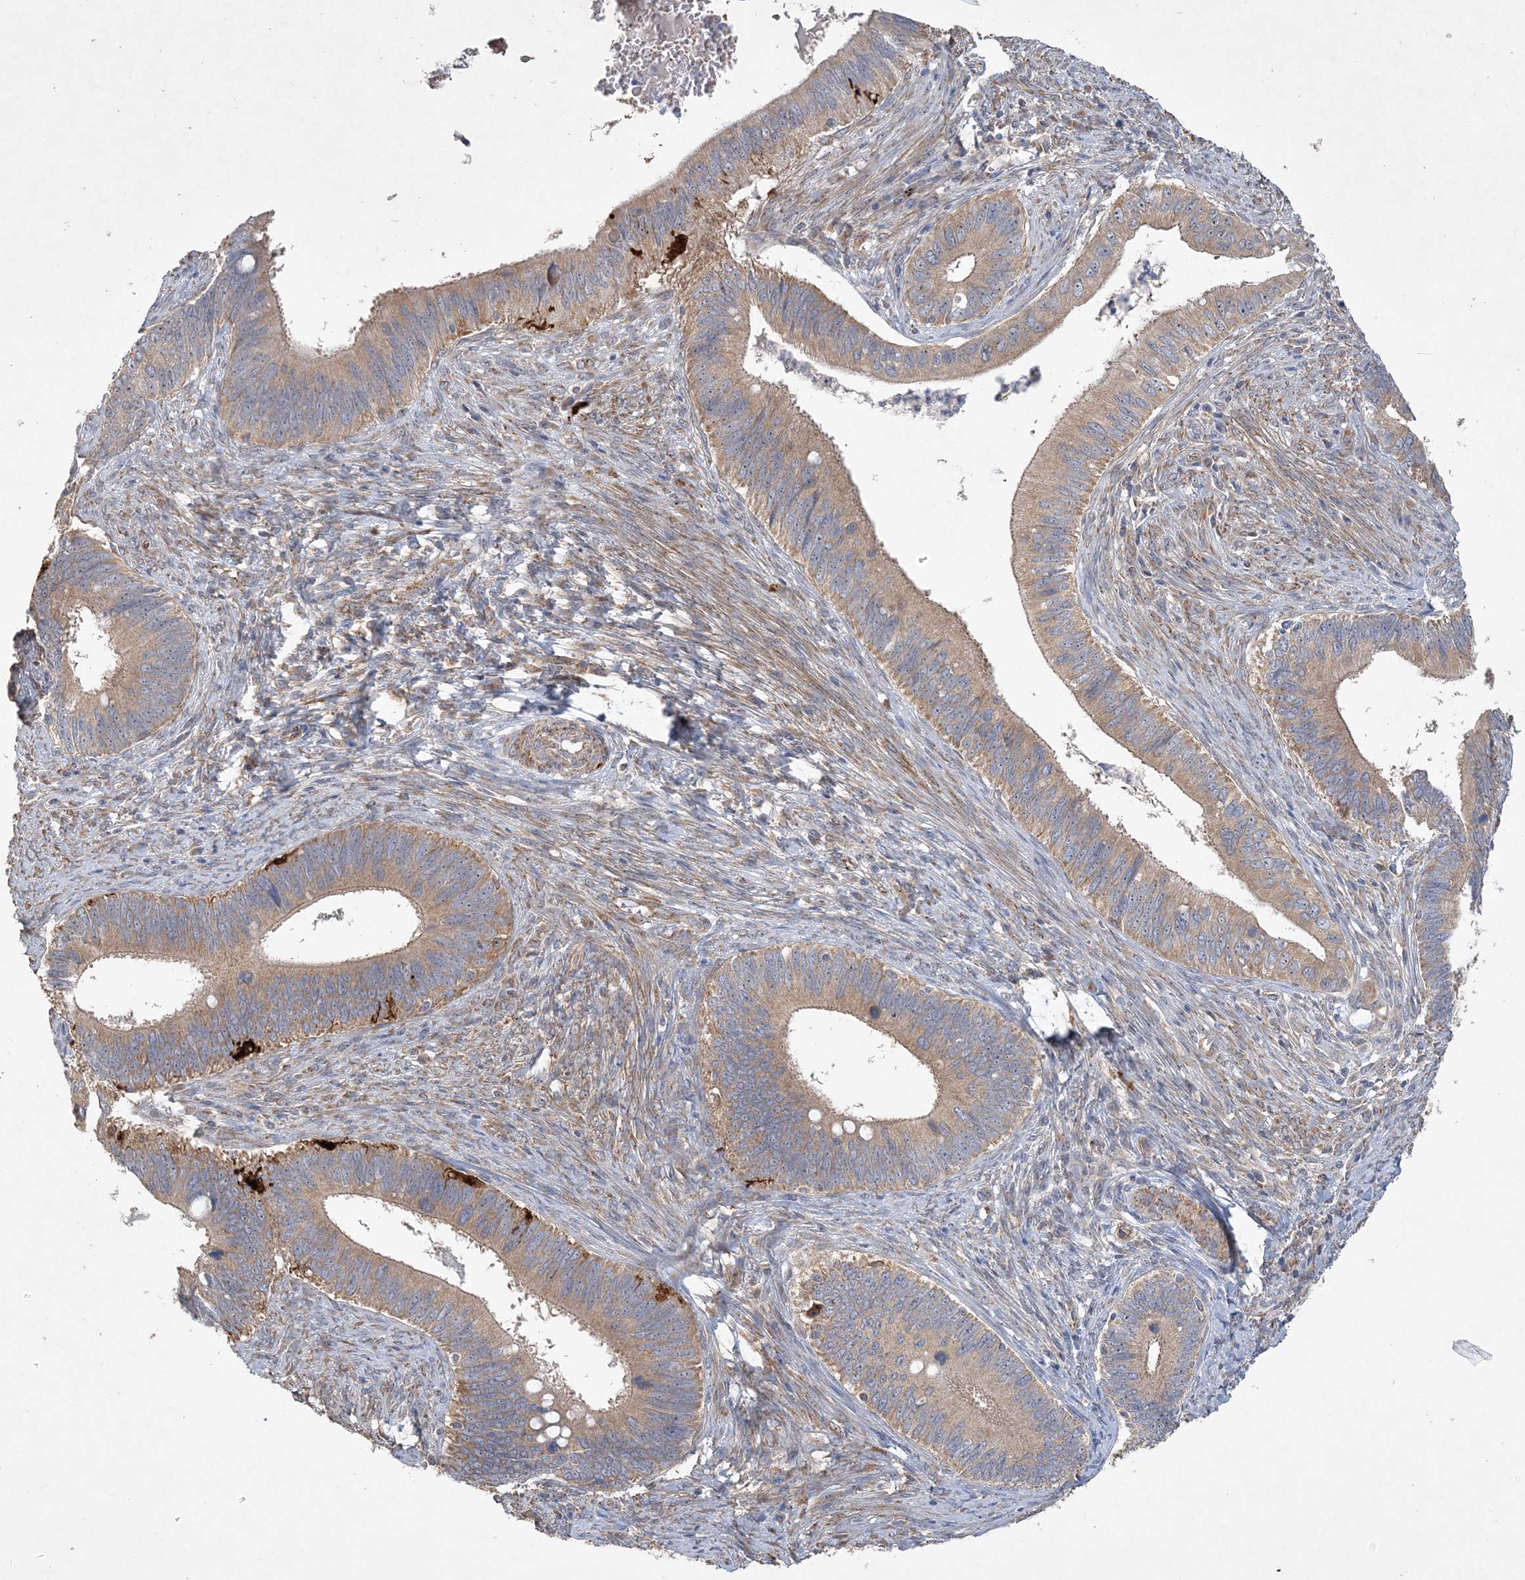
{"staining": {"intensity": "weak", "quantity": ">75%", "location": "cytoplasmic/membranous"}, "tissue": "cervical cancer", "cell_type": "Tumor cells", "image_type": "cancer", "snomed": [{"axis": "morphology", "description": "Adenocarcinoma, NOS"}, {"axis": "topography", "description": "Cervix"}], "caption": "Cervical adenocarcinoma stained with DAB (3,3'-diaminobenzidine) IHC reveals low levels of weak cytoplasmic/membranous positivity in about >75% of tumor cells.", "gene": "FEZ2", "patient": {"sex": "female", "age": 42}}